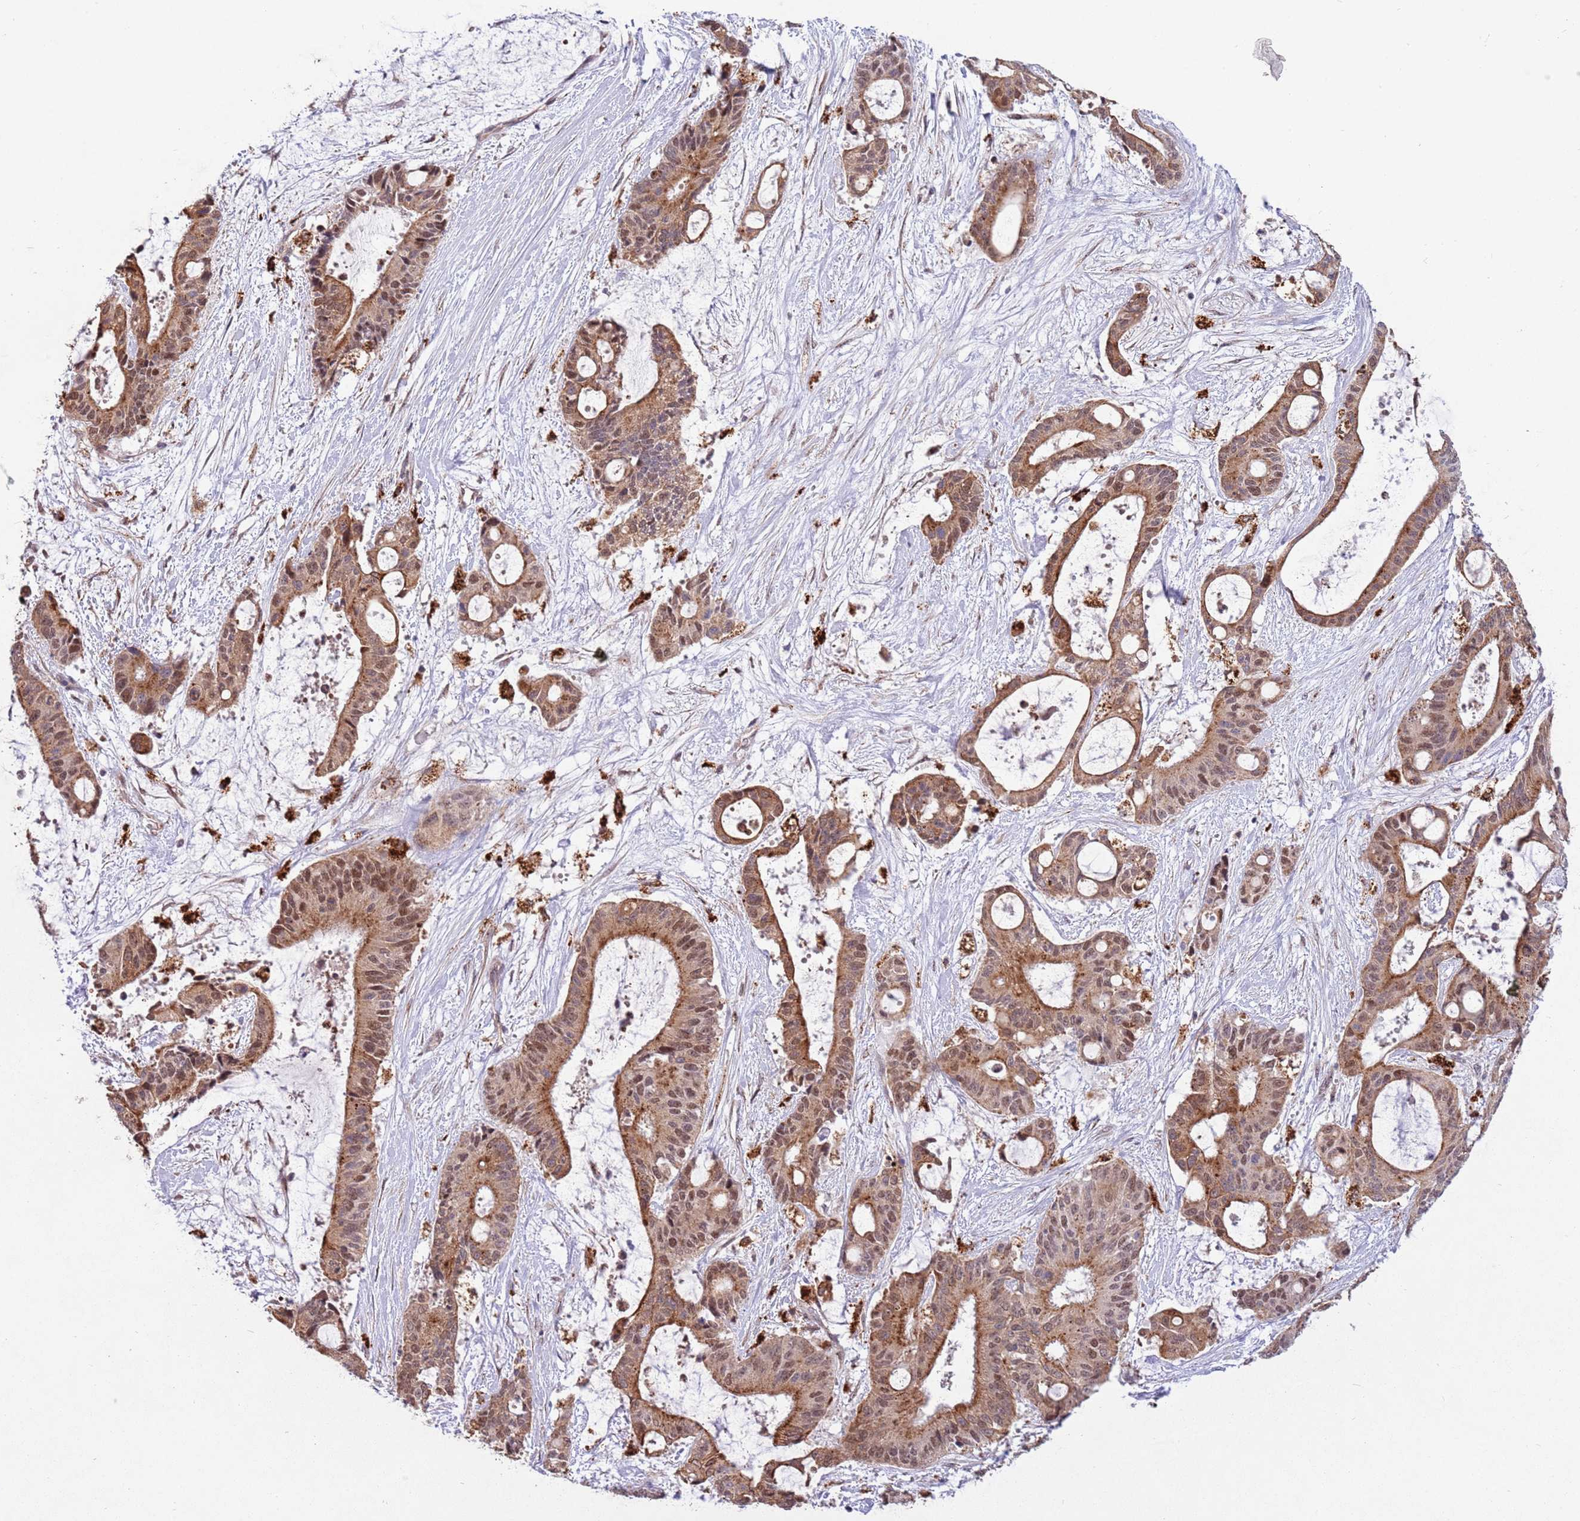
{"staining": {"intensity": "moderate", "quantity": ">75%", "location": "cytoplasmic/membranous,nuclear"}, "tissue": "liver cancer", "cell_type": "Tumor cells", "image_type": "cancer", "snomed": [{"axis": "morphology", "description": "Normal tissue, NOS"}, {"axis": "morphology", "description": "Cholangiocarcinoma"}, {"axis": "topography", "description": "Liver"}, {"axis": "topography", "description": "Peripheral nerve tissue"}], "caption": "Cholangiocarcinoma (liver) tissue demonstrates moderate cytoplasmic/membranous and nuclear staining in approximately >75% of tumor cells Immunohistochemistry (ihc) stains the protein in brown and the nuclei are stained blue.", "gene": "TRIM27", "patient": {"sex": "female", "age": 73}}